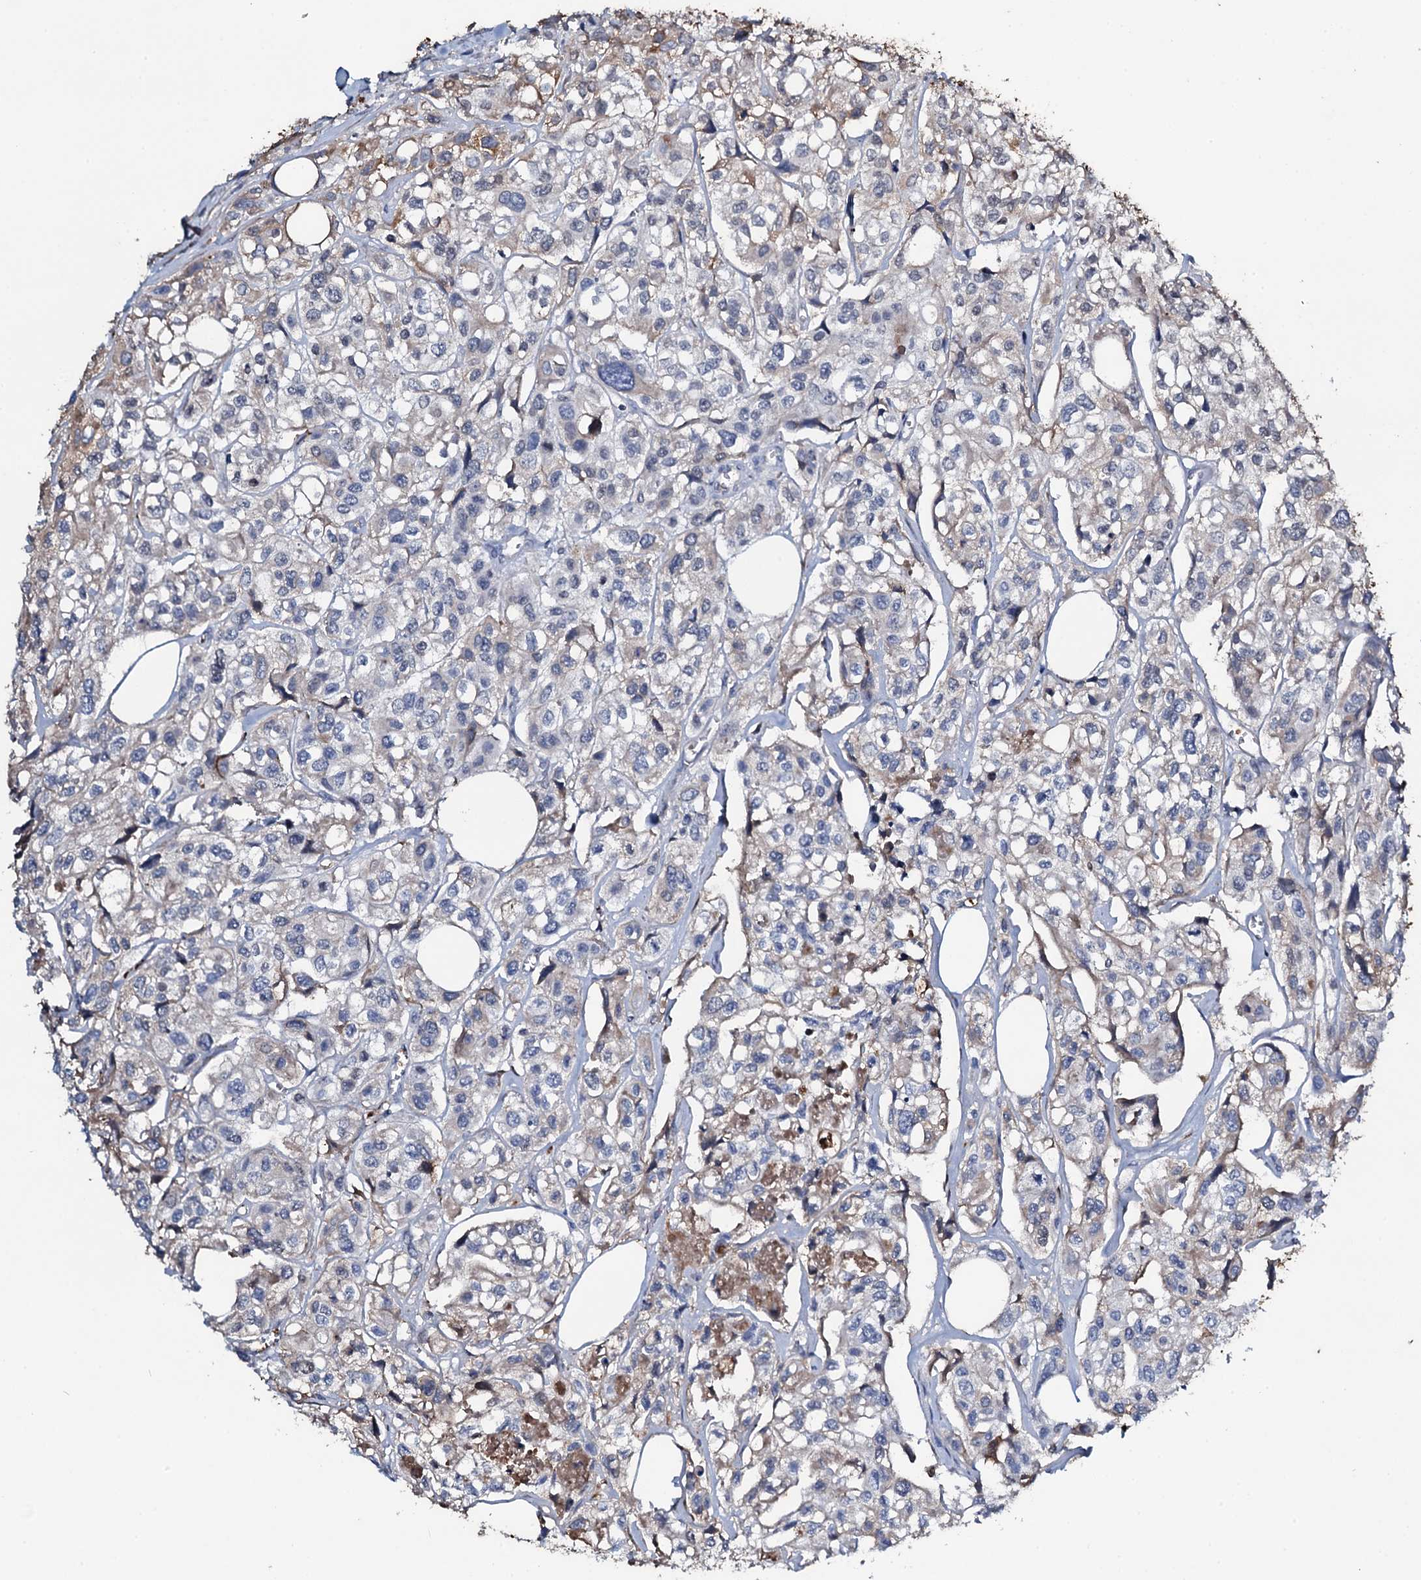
{"staining": {"intensity": "moderate", "quantity": "<25%", "location": "cytoplasmic/membranous"}, "tissue": "urothelial cancer", "cell_type": "Tumor cells", "image_type": "cancer", "snomed": [{"axis": "morphology", "description": "Urothelial carcinoma, High grade"}, {"axis": "topography", "description": "Urinary bladder"}], "caption": "An immunohistochemistry photomicrograph of neoplastic tissue is shown. Protein staining in brown highlights moderate cytoplasmic/membranous positivity in high-grade urothelial carcinoma within tumor cells. The protein is shown in brown color, while the nuclei are stained blue.", "gene": "EDN1", "patient": {"sex": "male", "age": 67}}